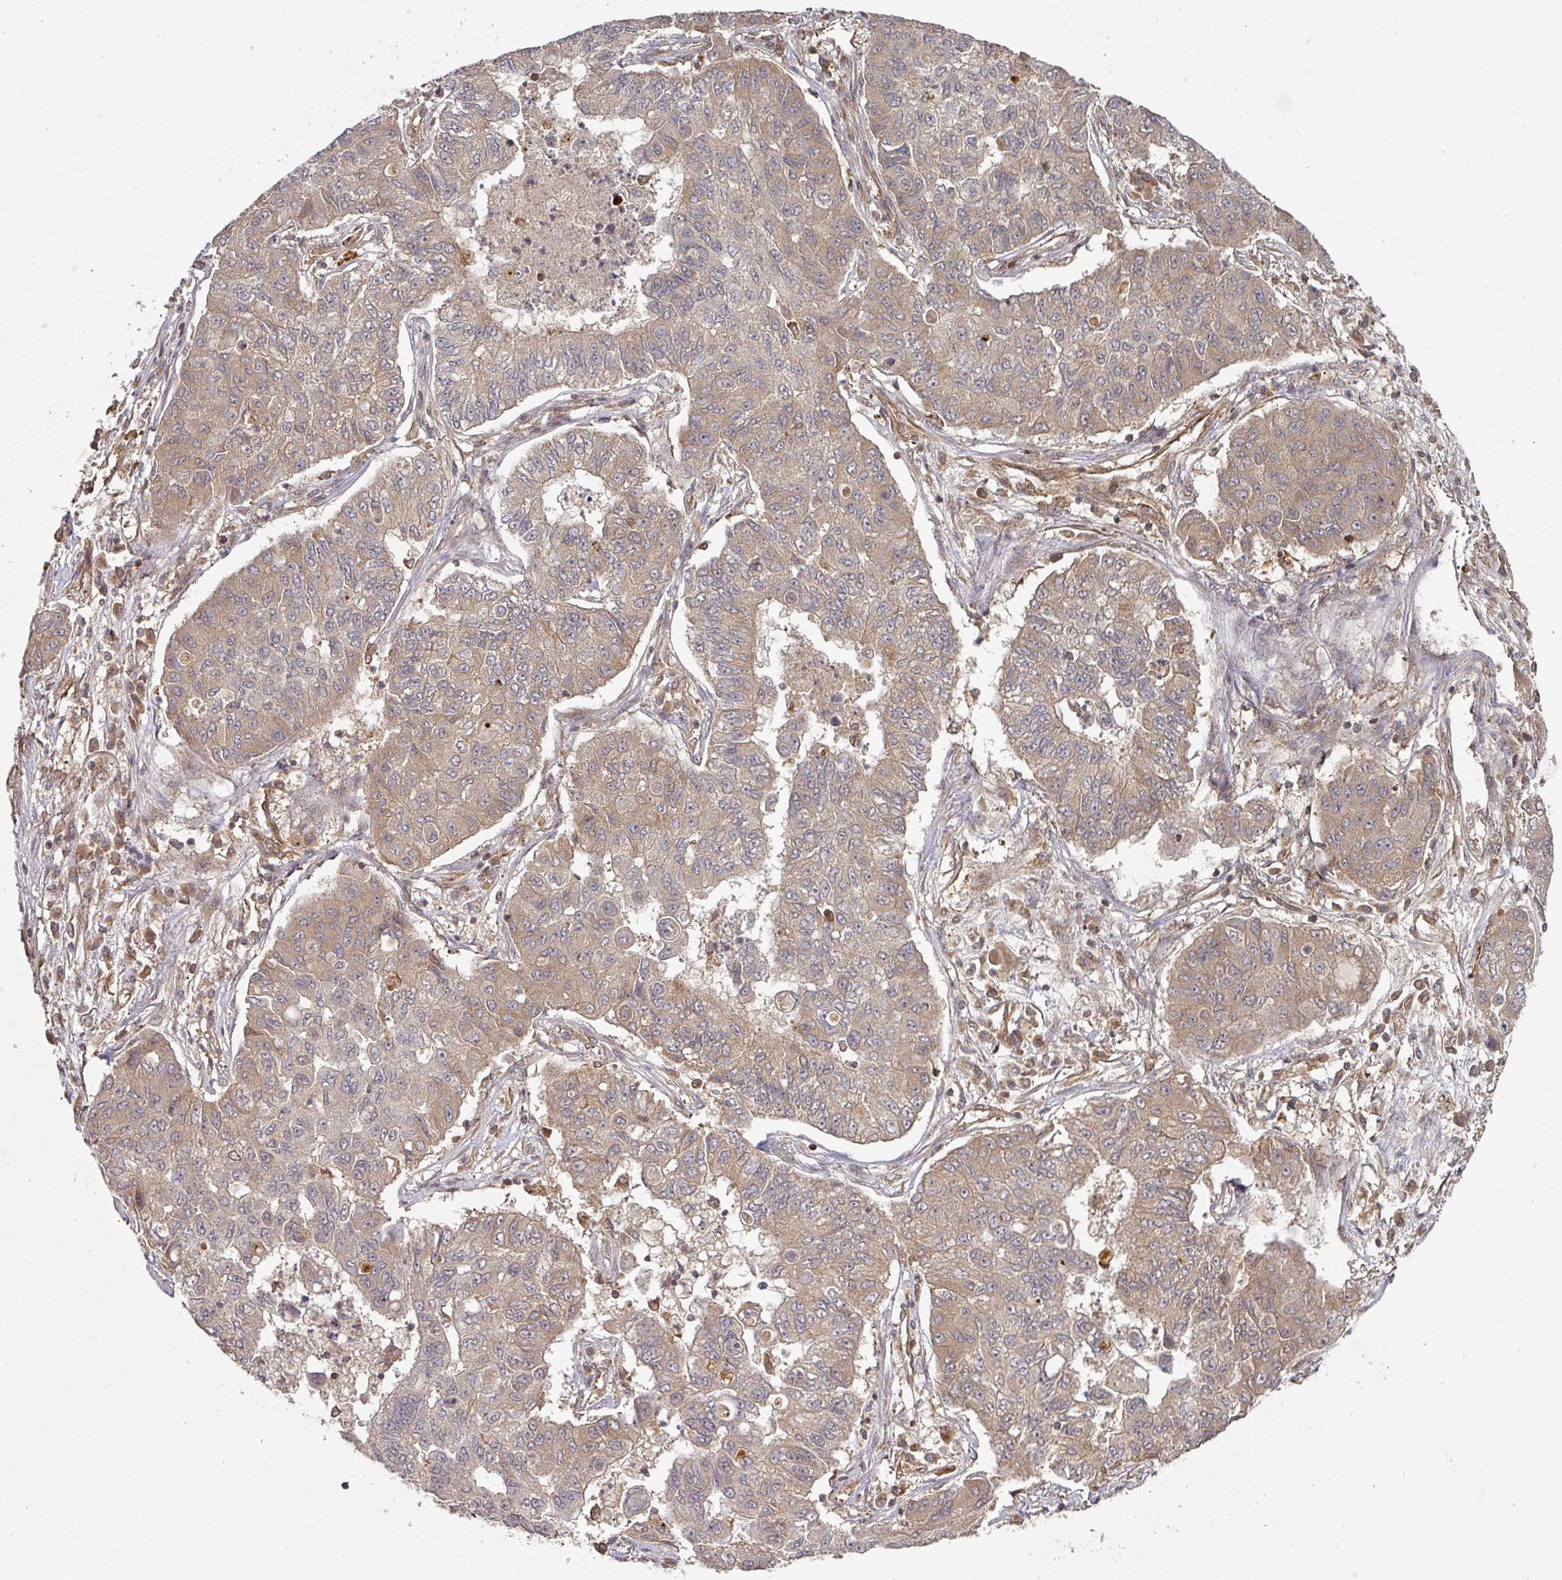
{"staining": {"intensity": "weak", "quantity": "25%-75%", "location": "cytoplasmic/membranous"}, "tissue": "lung cancer", "cell_type": "Tumor cells", "image_type": "cancer", "snomed": [{"axis": "morphology", "description": "Squamous cell carcinoma, NOS"}, {"axis": "topography", "description": "Lung"}], "caption": "This photomicrograph displays immunohistochemistry staining of human squamous cell carcinoma (lung), with low weak cytoplasmic/membranous positivity in about 25%-75% of tumor cells.", "gene": "EIF4EBP2", "patient": {"sex": "male", "age": 74}}